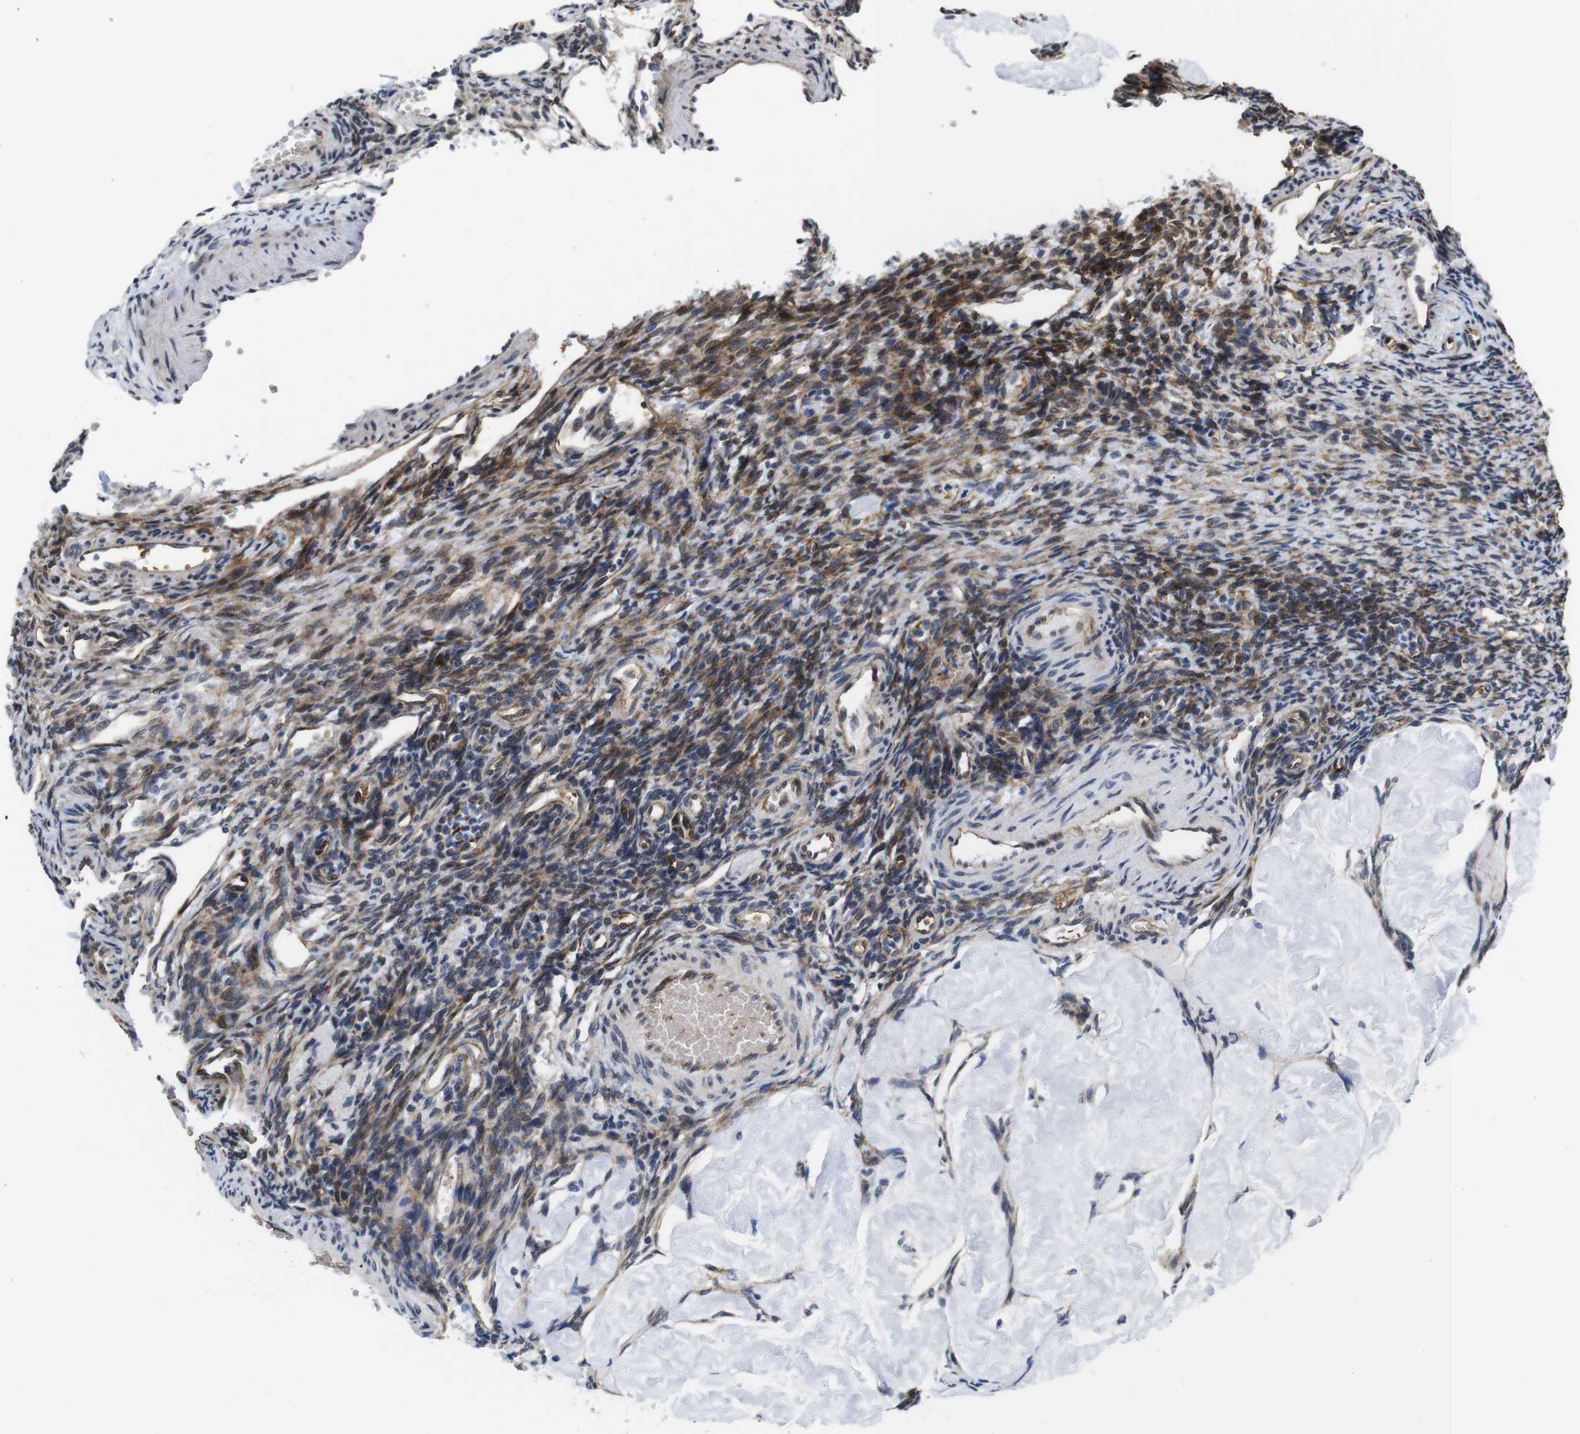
{"staining": {"intensity": "moderate", "quantity": ">75%", "location": "cytoplasmic/membranous"}, "tissue": "ovary", "cell_type": "Ovarian stroma cells", "image_type": "normal", "snomed": [{"axis": "morphology", "description": "Normal tissue, NOS"}, {"axis": "topography", "description": "Ovary"}], "caption": "Human ovary stained for a protein (brown) displays moderate cytoplasmic/membranous positive positivity in approximately >75% of ovarian stroma cells.", "gene": "SOCS3", "patient": {"sex": "female", "age": 33}}